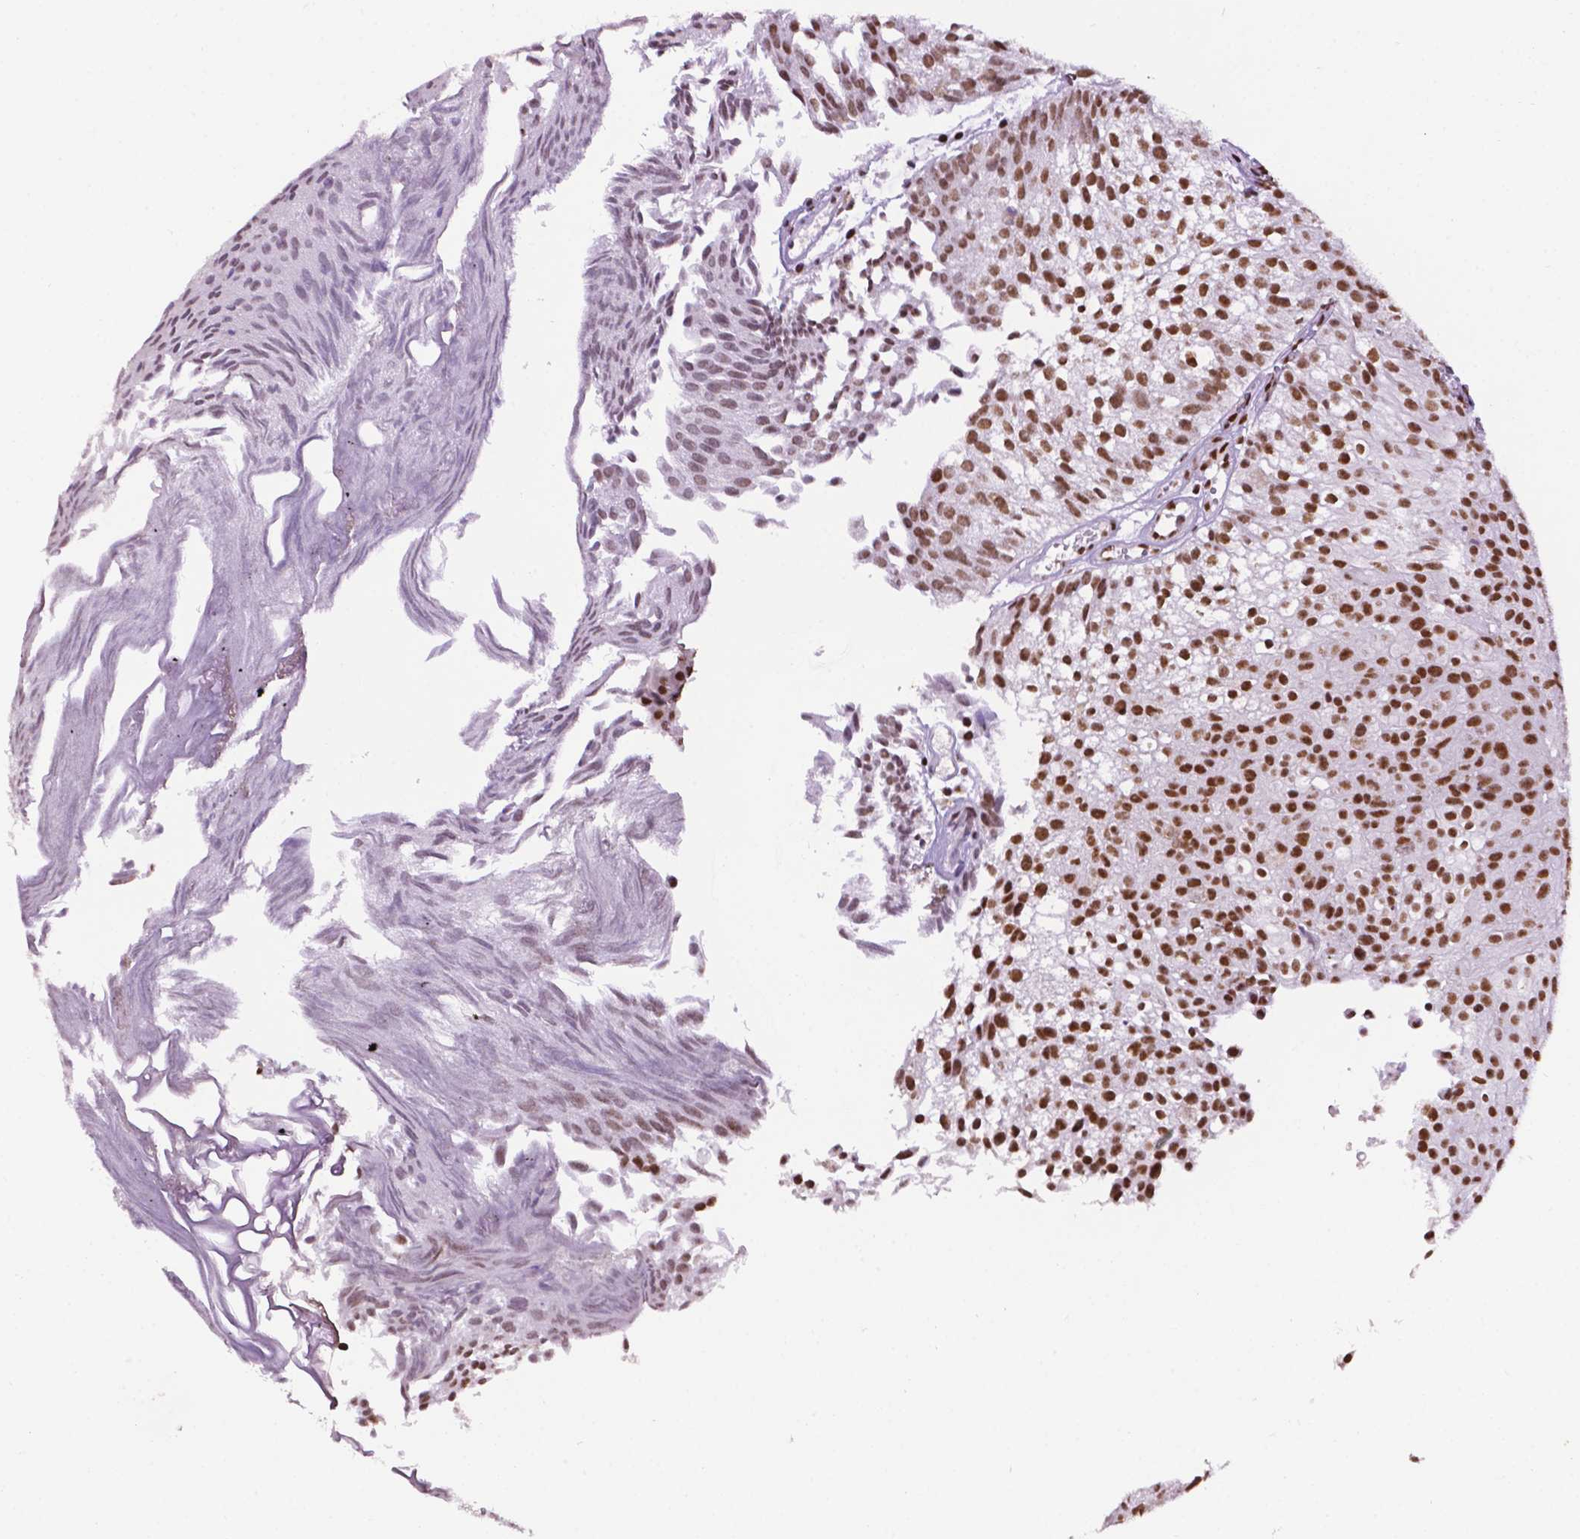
{"staining": {"intensity": "strong", "quantity": ">75%", "location": "nuclear"}, "tissue": "urothelial cancer", "cell_type": "Tumor cells", "image_type": "cancer", "snomed": [{"axis": "morphology", "description": "Urothelial carcinoma, Low grade"}, {"axis": "topography", "description": "Urinary bladder"}], "caption": "Urothelial cancer stained for a protein (brown) displays strong nuclear positive positivity in approximately >75% of tumor cells.", "gene": "CCAR2", "patient": {"sex": "male", "age": 70}}